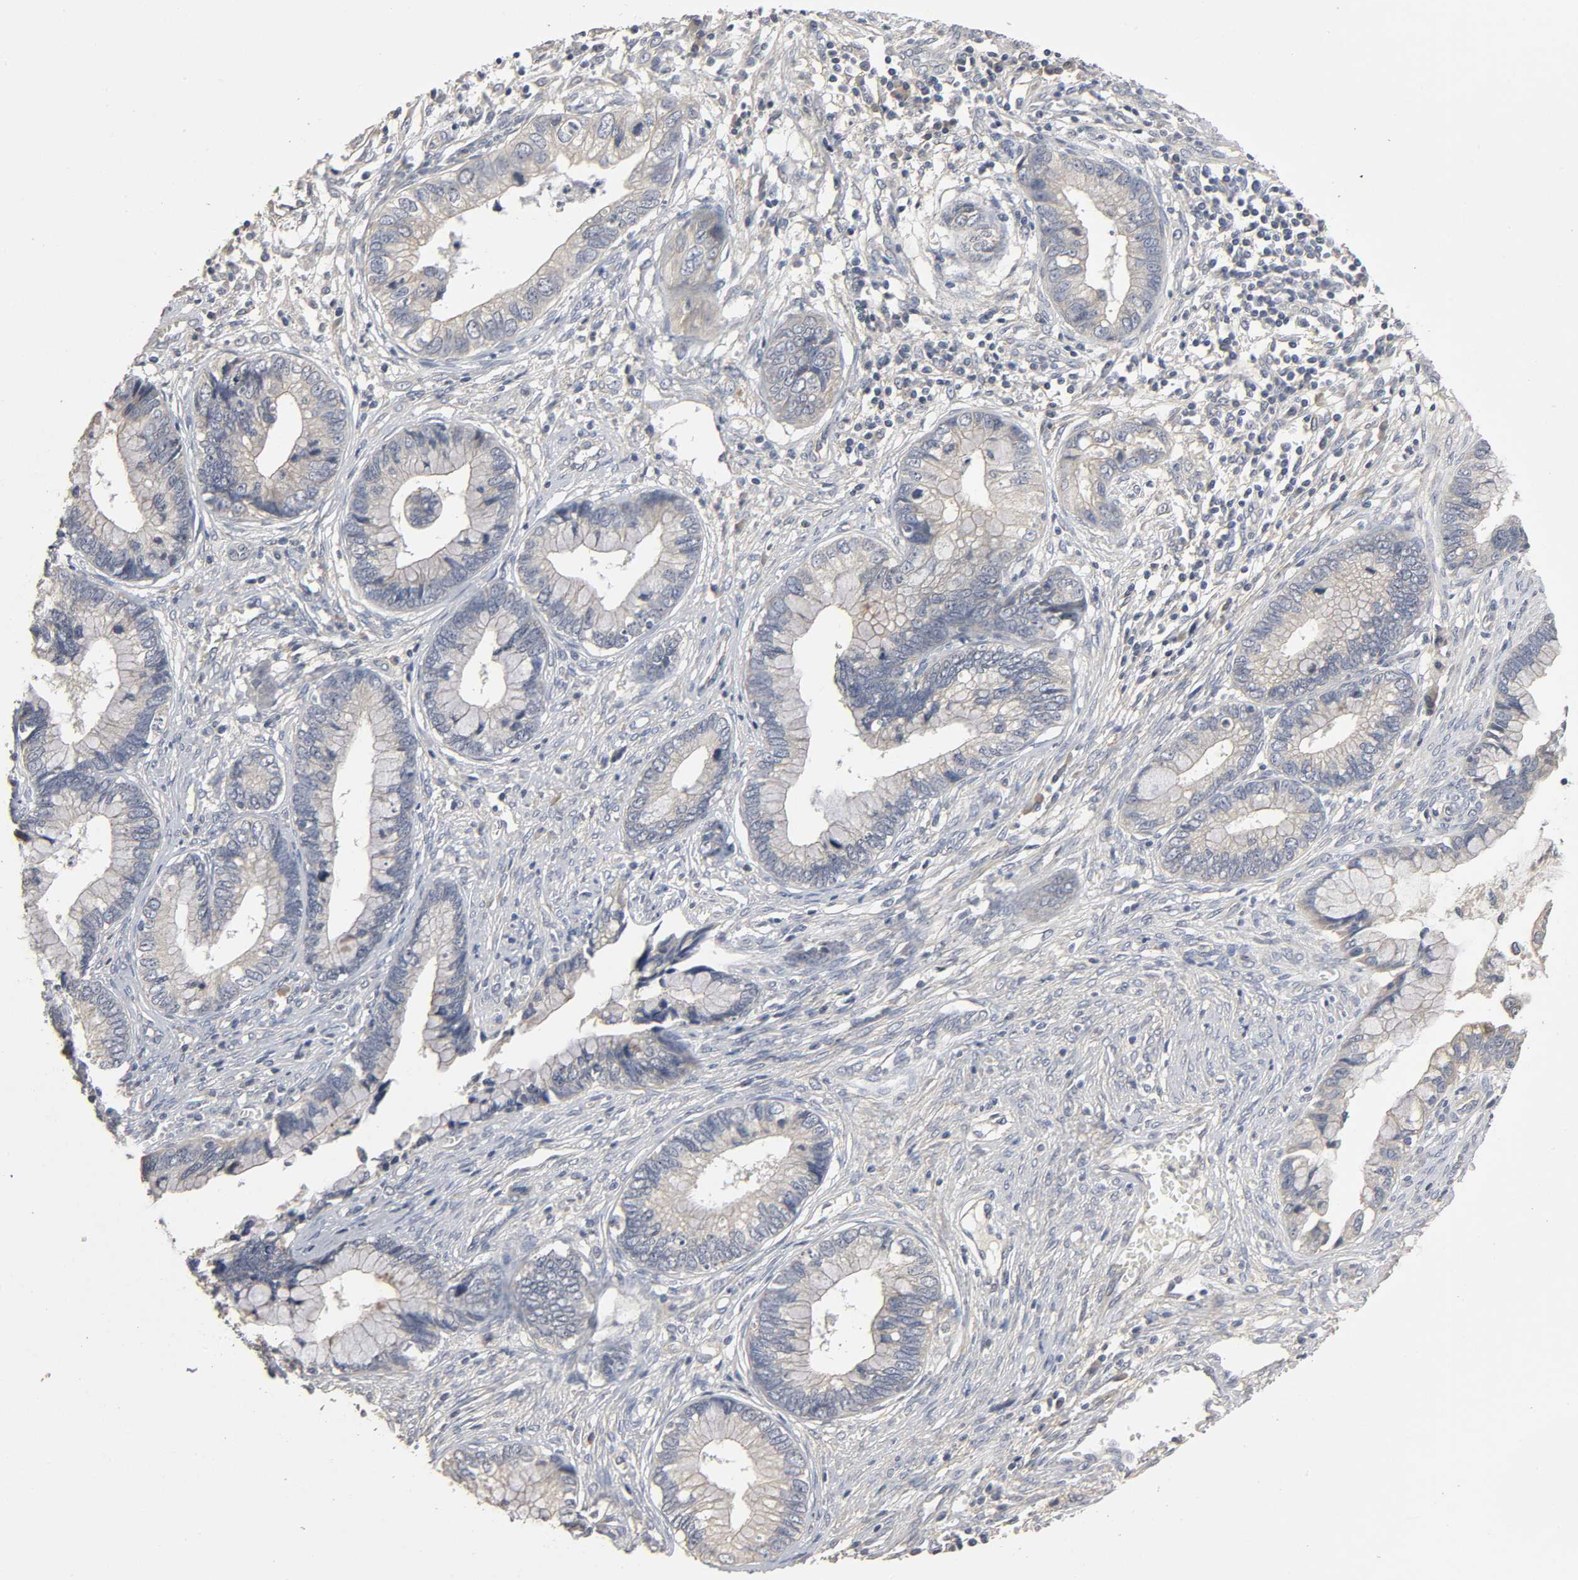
{"staining": {"intensity": "negative", "quantity": "none", "location": "none"}, "tissue": "cervical cancer", "cell_type": "Tumor cells", "image_type": "cancer", "snomed": [{"axis": "morphology", "description": "Adenocarcinoma, NOS"}, {"axis": "topography", "description": "Cervix"}], "caption": "Photomicrograph shows no protein positivity in tumor cells of cervical cancer (adenocarcinoma) tissue.", "gene": "SLC10A2", "patient": {"sex": "female", "age": 44}}